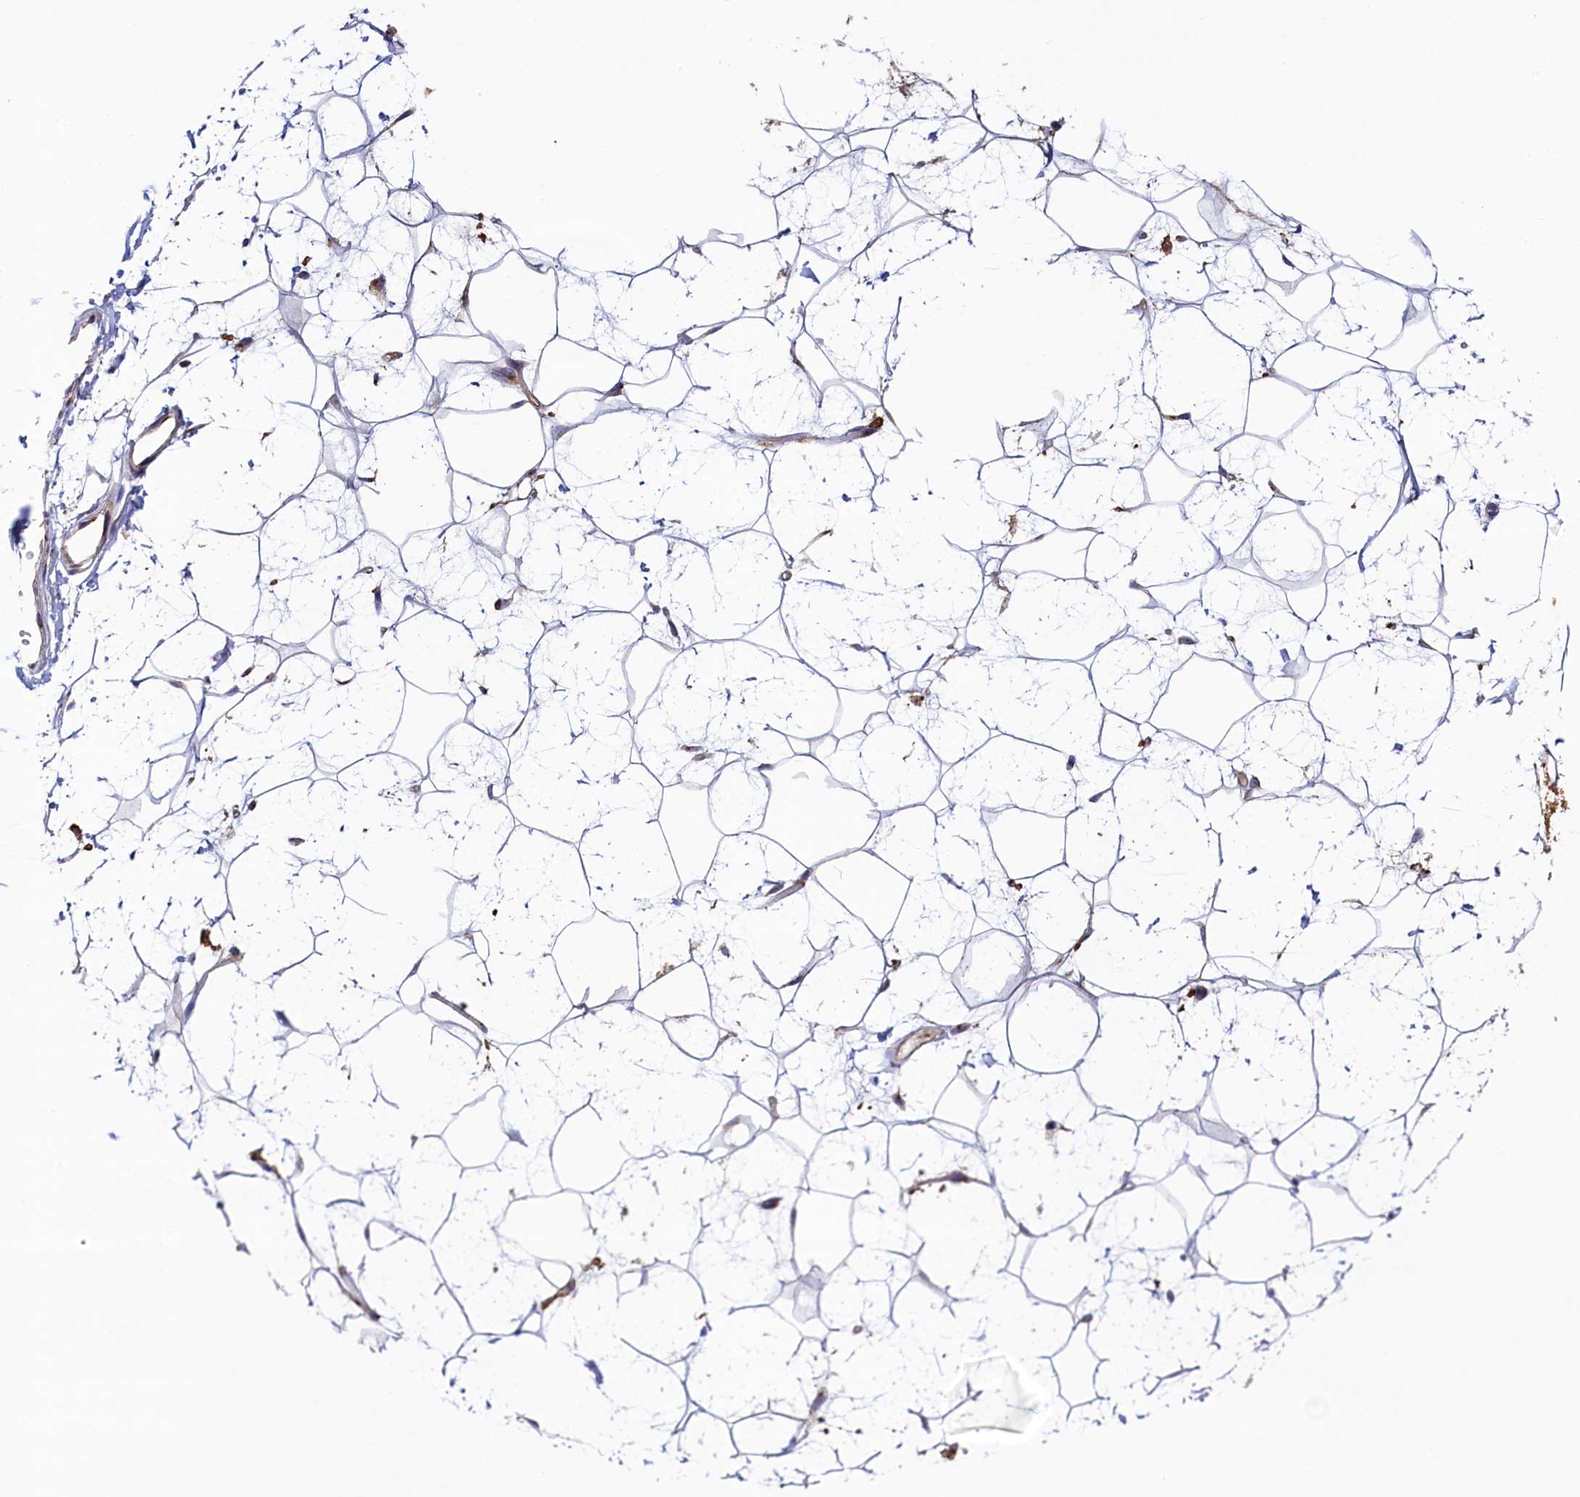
{"staining": {"intensity": "negative", "quantity": "none", "location": "none"}, "tissue": "adipose tissue", "cell_type": "Adipocytes", "image_type": "normal", "snomed": [{"axis": "morphology", "description": "Normal tissue, NOS"}, {"axis": "topography", "description": "Breast"}], "caption": "Protein analysis of benign adipose tissue demonstrates no significant expression in adipocytes.", "gene": "GPR21", "patient": {"sex": "female", "age": 26}}